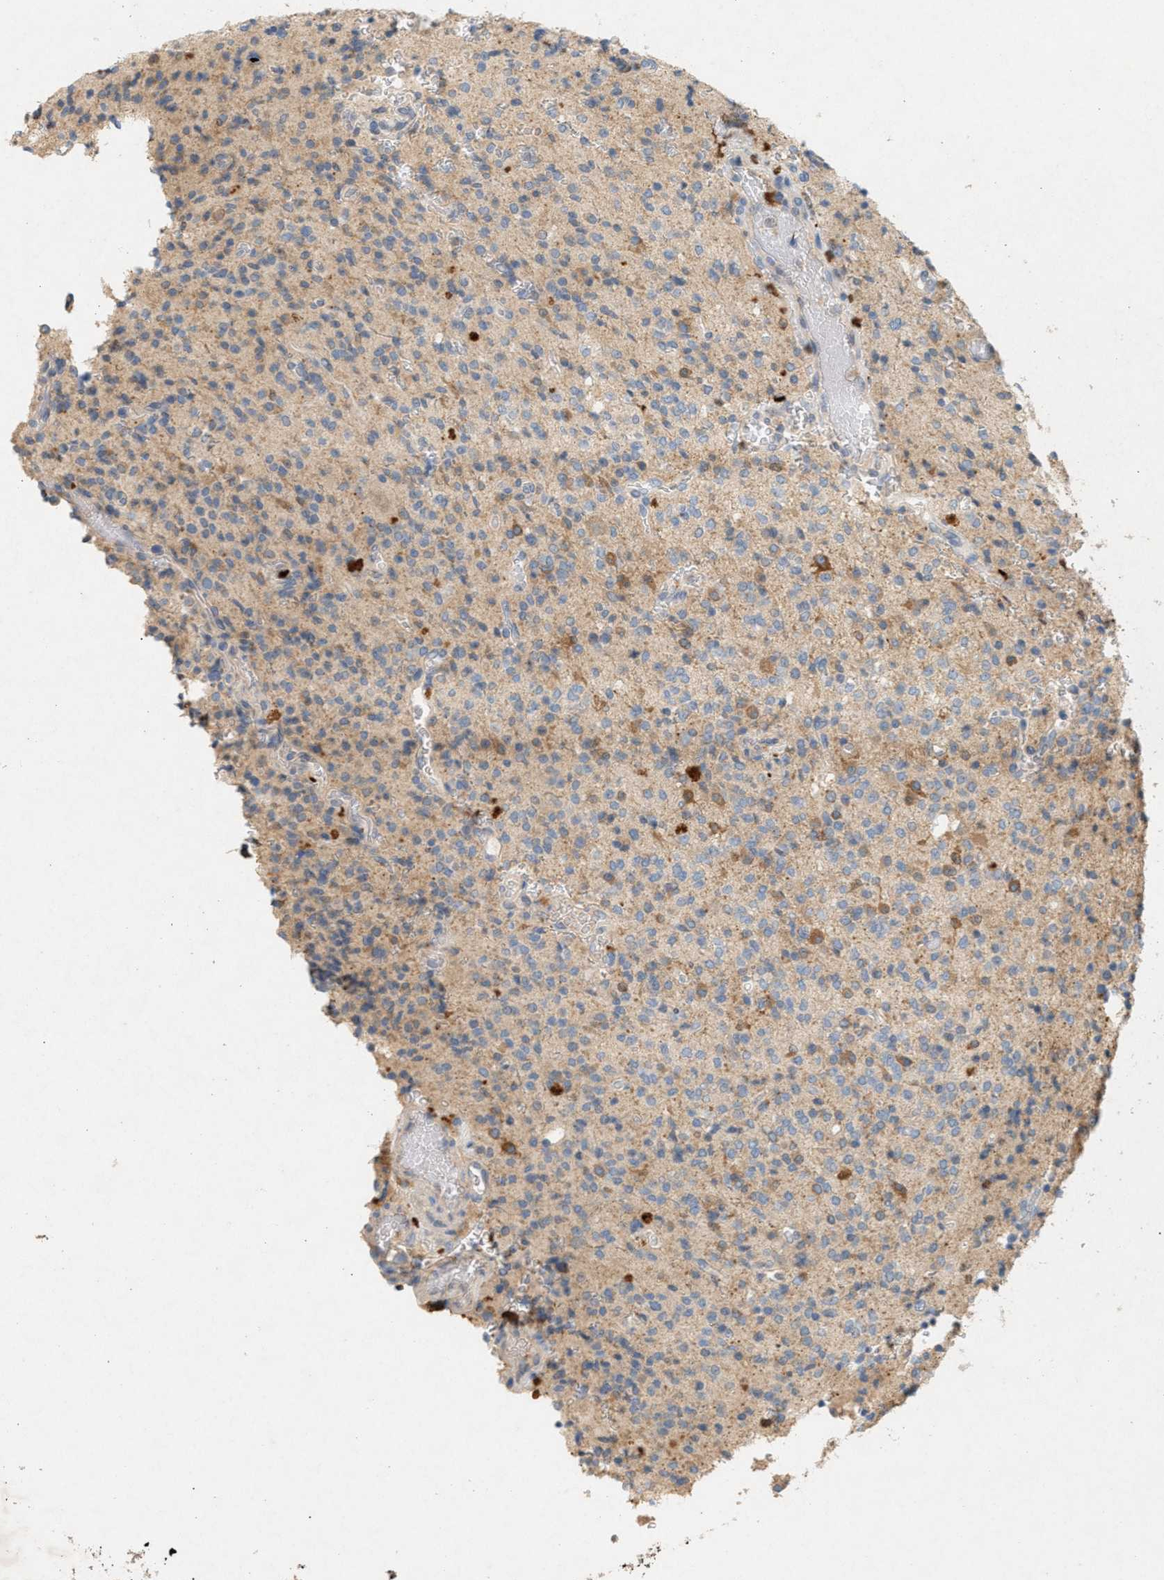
{"staining": {"intensity": "weak", "quantity": "25%-75%", "location": "cytoplasmic/membranous"}, "tissue": "glioma", "cell_type": "Tumor cells", "image_type": "cancer", "snomed": [{"axis": "morphology", "description": "Glioma, malignant, High grade"}, {"axis": "topography", "description": "Brain"}], "caption": "Brown immunohistochemical staining in glioma demonstrates weak cytoplasmic/membranous staining in about 25%-75% of tumor cells.", "gene": "DCAF7", "patient": {"sex": "male", "age": 34}}